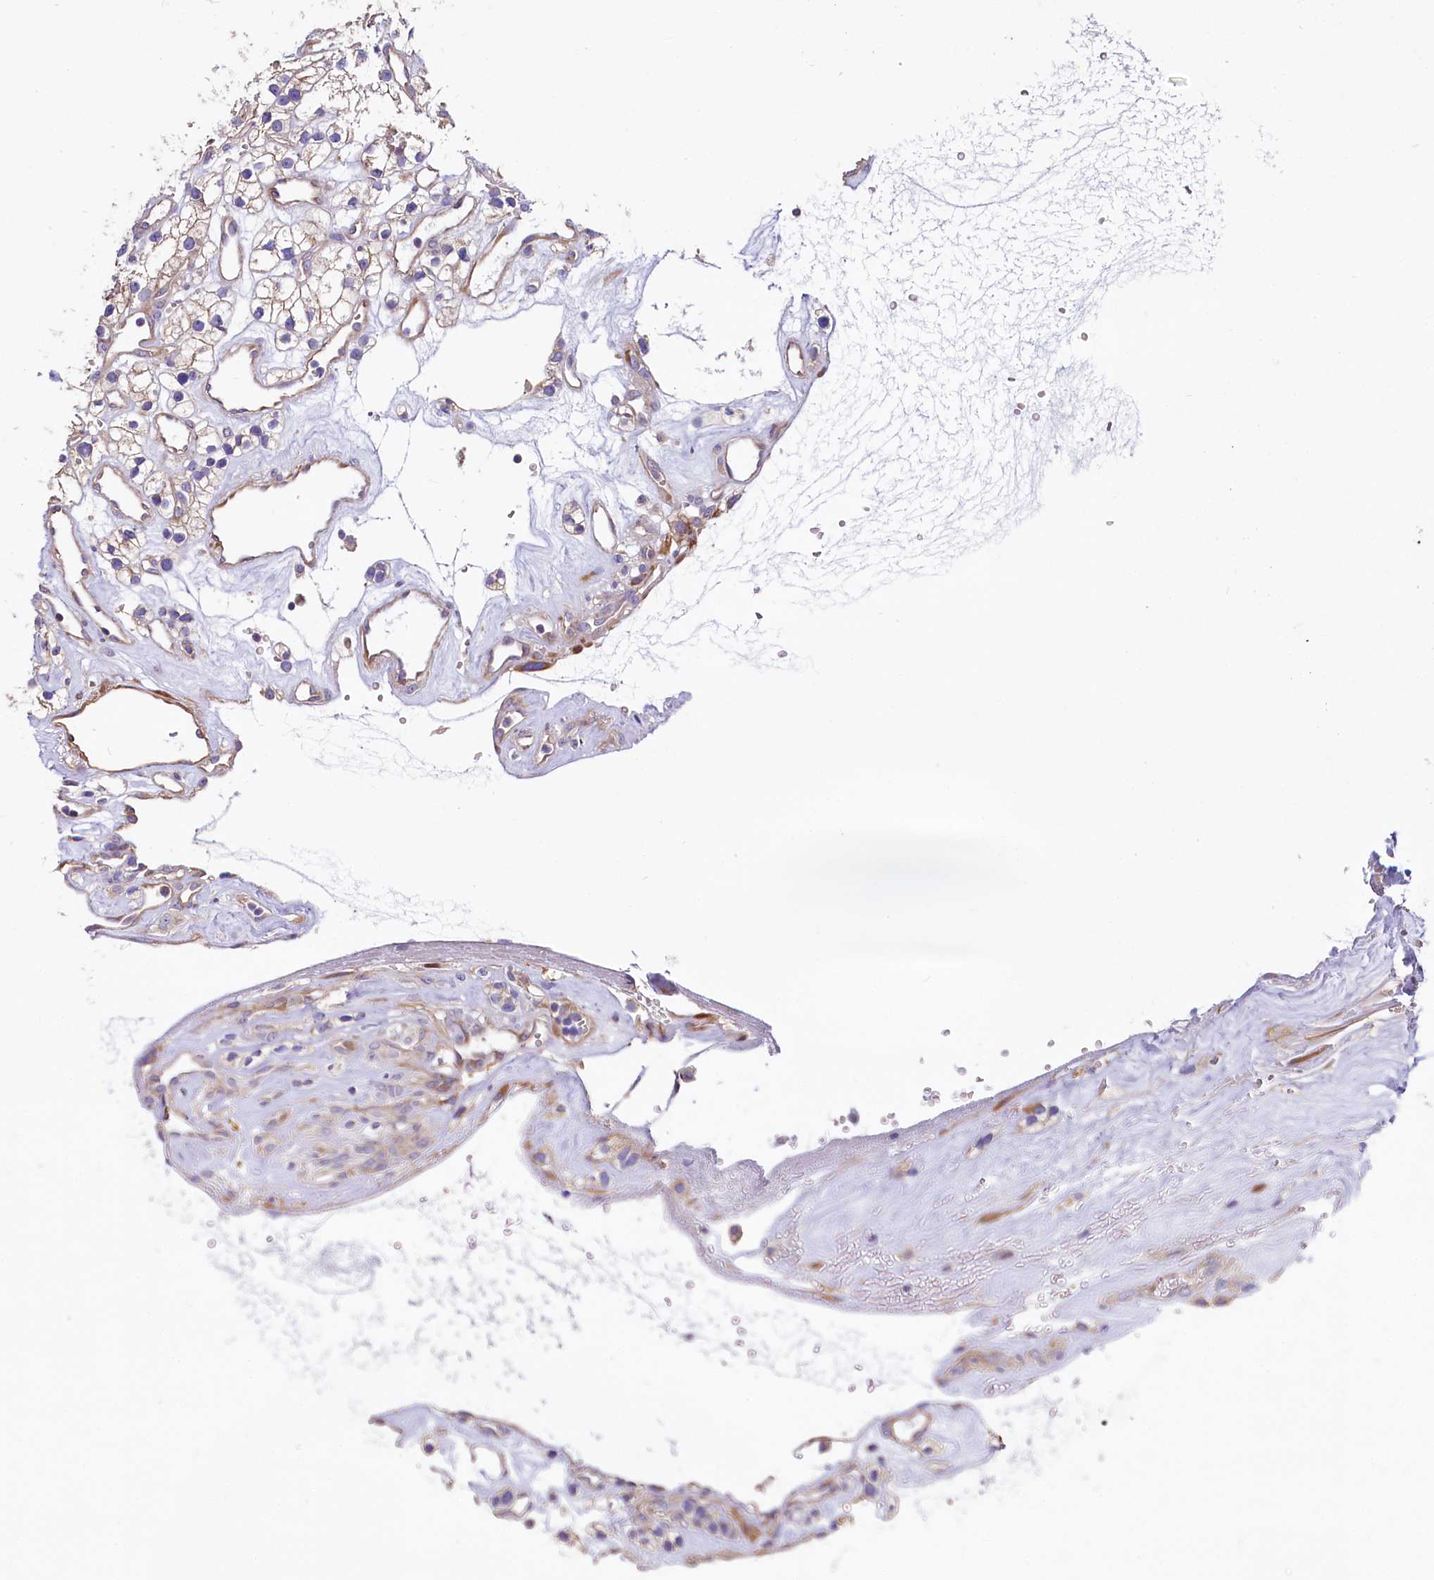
{"staining": {"intensity": "weak", "quantity": "25%-75%", "location": "cytoplasmic/membranous"}, "tissue": "renal cancer", "cell_type": "Tumor cells", "image_type": "cancer", "snomed": [{"axis": "morphology", "description": "Adenocarcinoma, NOS"}, {"axis": "topography", "description": "Kidney"}], "caption": "This is an image of immunohistochemistry staining of adenocarcinoma (renal), which shows weak positivity in the cytoplasmic/membranous of tumor cells.", "gene": "WNT8A", "patient": {"sex": "female", "age": 57}}